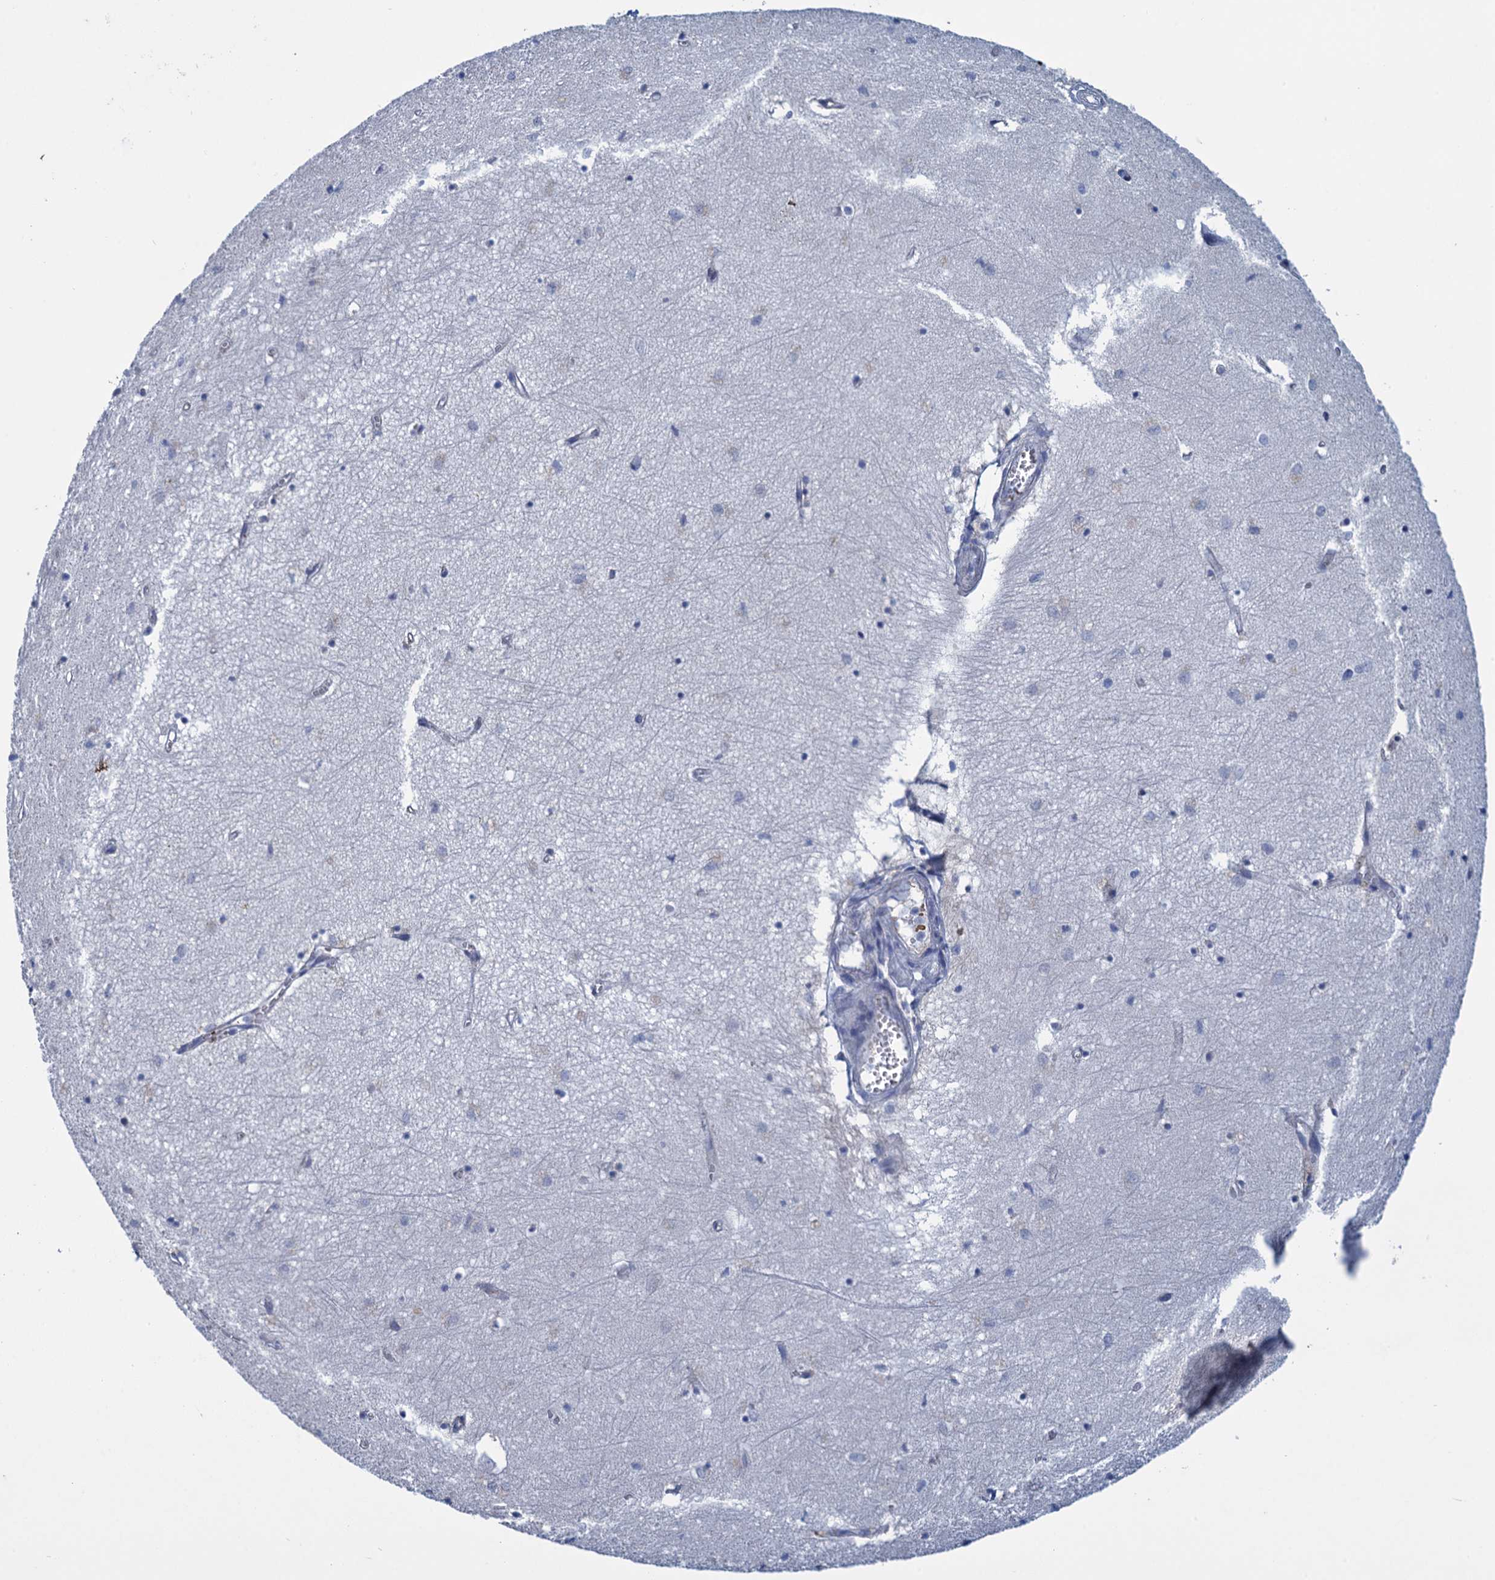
{"staining": {"intensity": "negative", "quantity": "none", "location": "none"}, "tissue": "hippocampus", "cell_type": "Glial cells", "image_type": "normal", "snomed": [{"axis": "morphology", "description": "Normal tissue, NOS"}, {"axis": "topography", "description": "Hippocampus"}], "caption": "High magnification brightfield microscopy of benign hippocampus stained with DAB (3,3'-diaminobenzidine) (brown) and counterstained with hematoxylin (blue): glial cells show no significant staining.", "gene": "SCEL", "patient": {"sex": "female", "age": 64}}